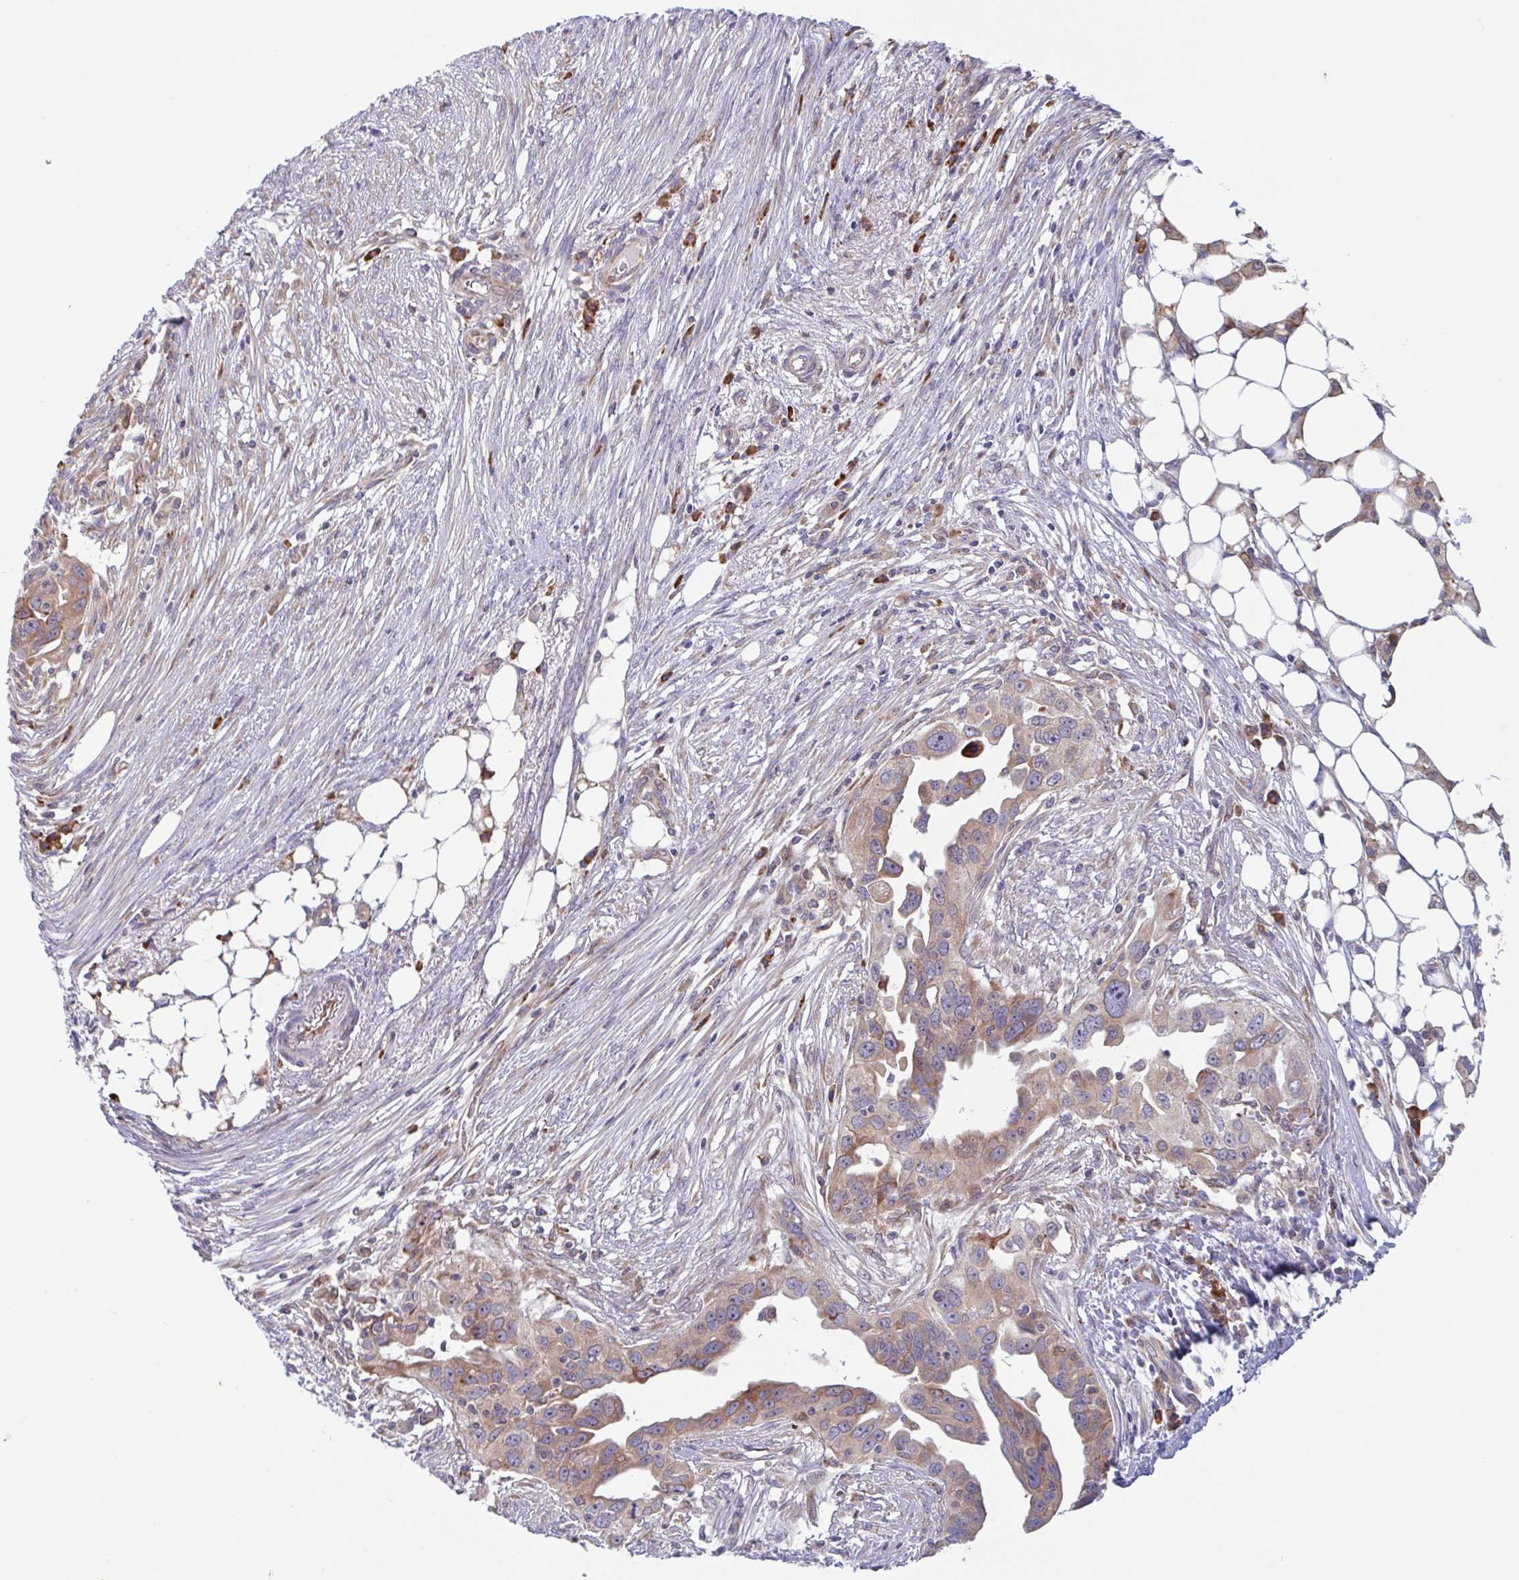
{"staining": {"intensity": "moderate", "quantity": ">75%", "location": "cytoplasmic/membranous"}, "tissue": "ovarian cancer", "cell_type": "Tumor cells", "image_type": "cancer", "snomed": [{"axis": "morphology", "description": "Carcinoma, endometroid"}, {"axis": "morphology", "description": "Cystadenocarcinoma, serous, NOS"}, {"axis": "topography", "description": "Ovary"}], "caption": "This is an image of immunohistochemistry (IHC) staining of endometroid carcinoma (ovarian), which shows moderate staining in the cytoplasmic/membranous of tumor cells.", "gene": "RIT1", "patient": {"sex": "female", "age": 45}}